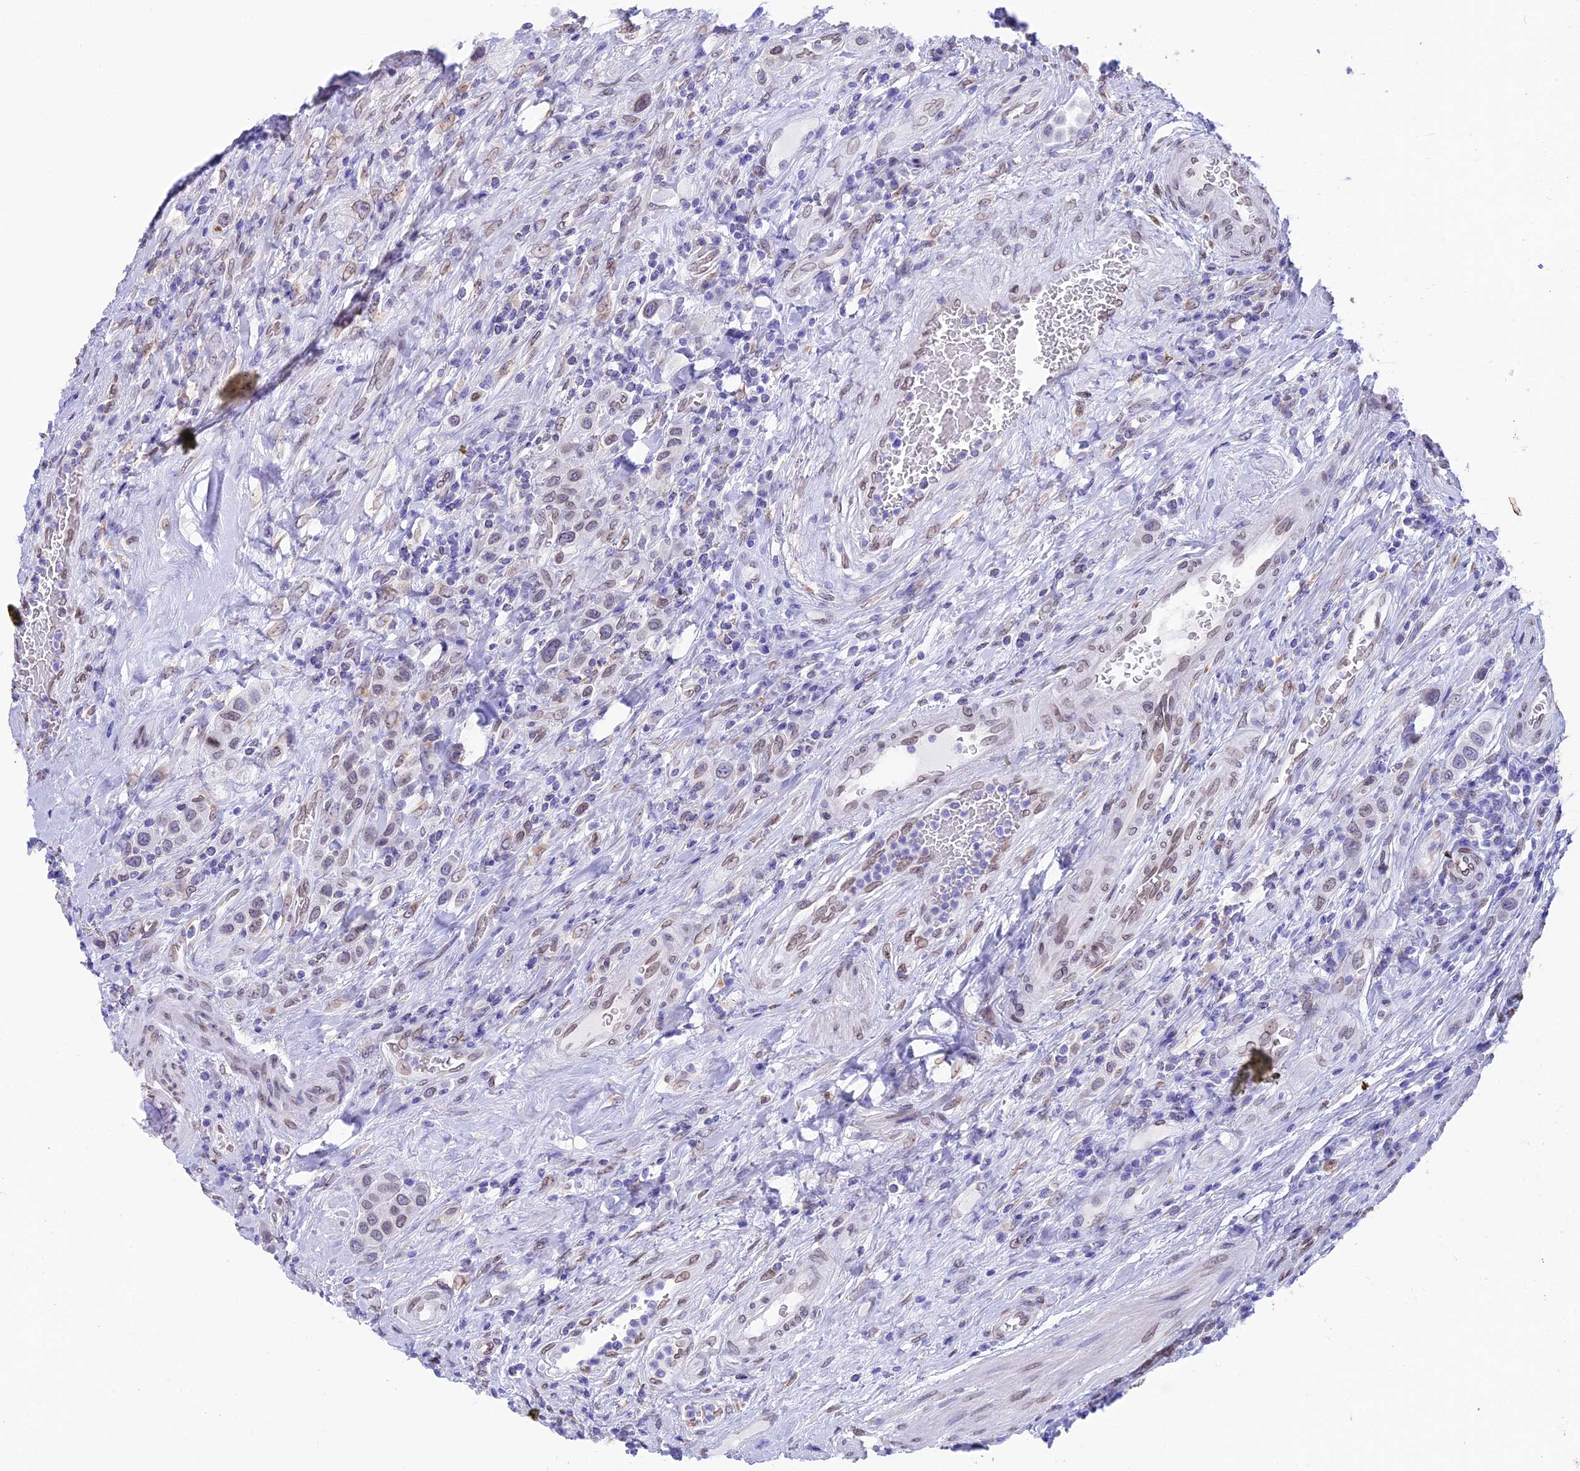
{"staining": {"intensity": "weak", "quantity": "<25%", "location": "nuclear"}, "tissue": "urothelial cancer", "cell_type": "Tumor cells", "image_type": "cancer", "snomed": [{"axis": "morphology", "description": "Urothelial carcinoma, High grade"}, {"axis": "topography", "description": "Urinary bladder"}], "caption": "Immunohistochemistry (IHC) photomicrograph of neoplastic tissue: high-grade urothelial carcinoma stained with DAB shows no significant protein staining in tumor cells. (DAB (3,3'-diaminobenzidine) IHC with hematoxylin counter stain).", "gene": "TMPRSS7", "patient": {"sex": "male", "age": 50}}